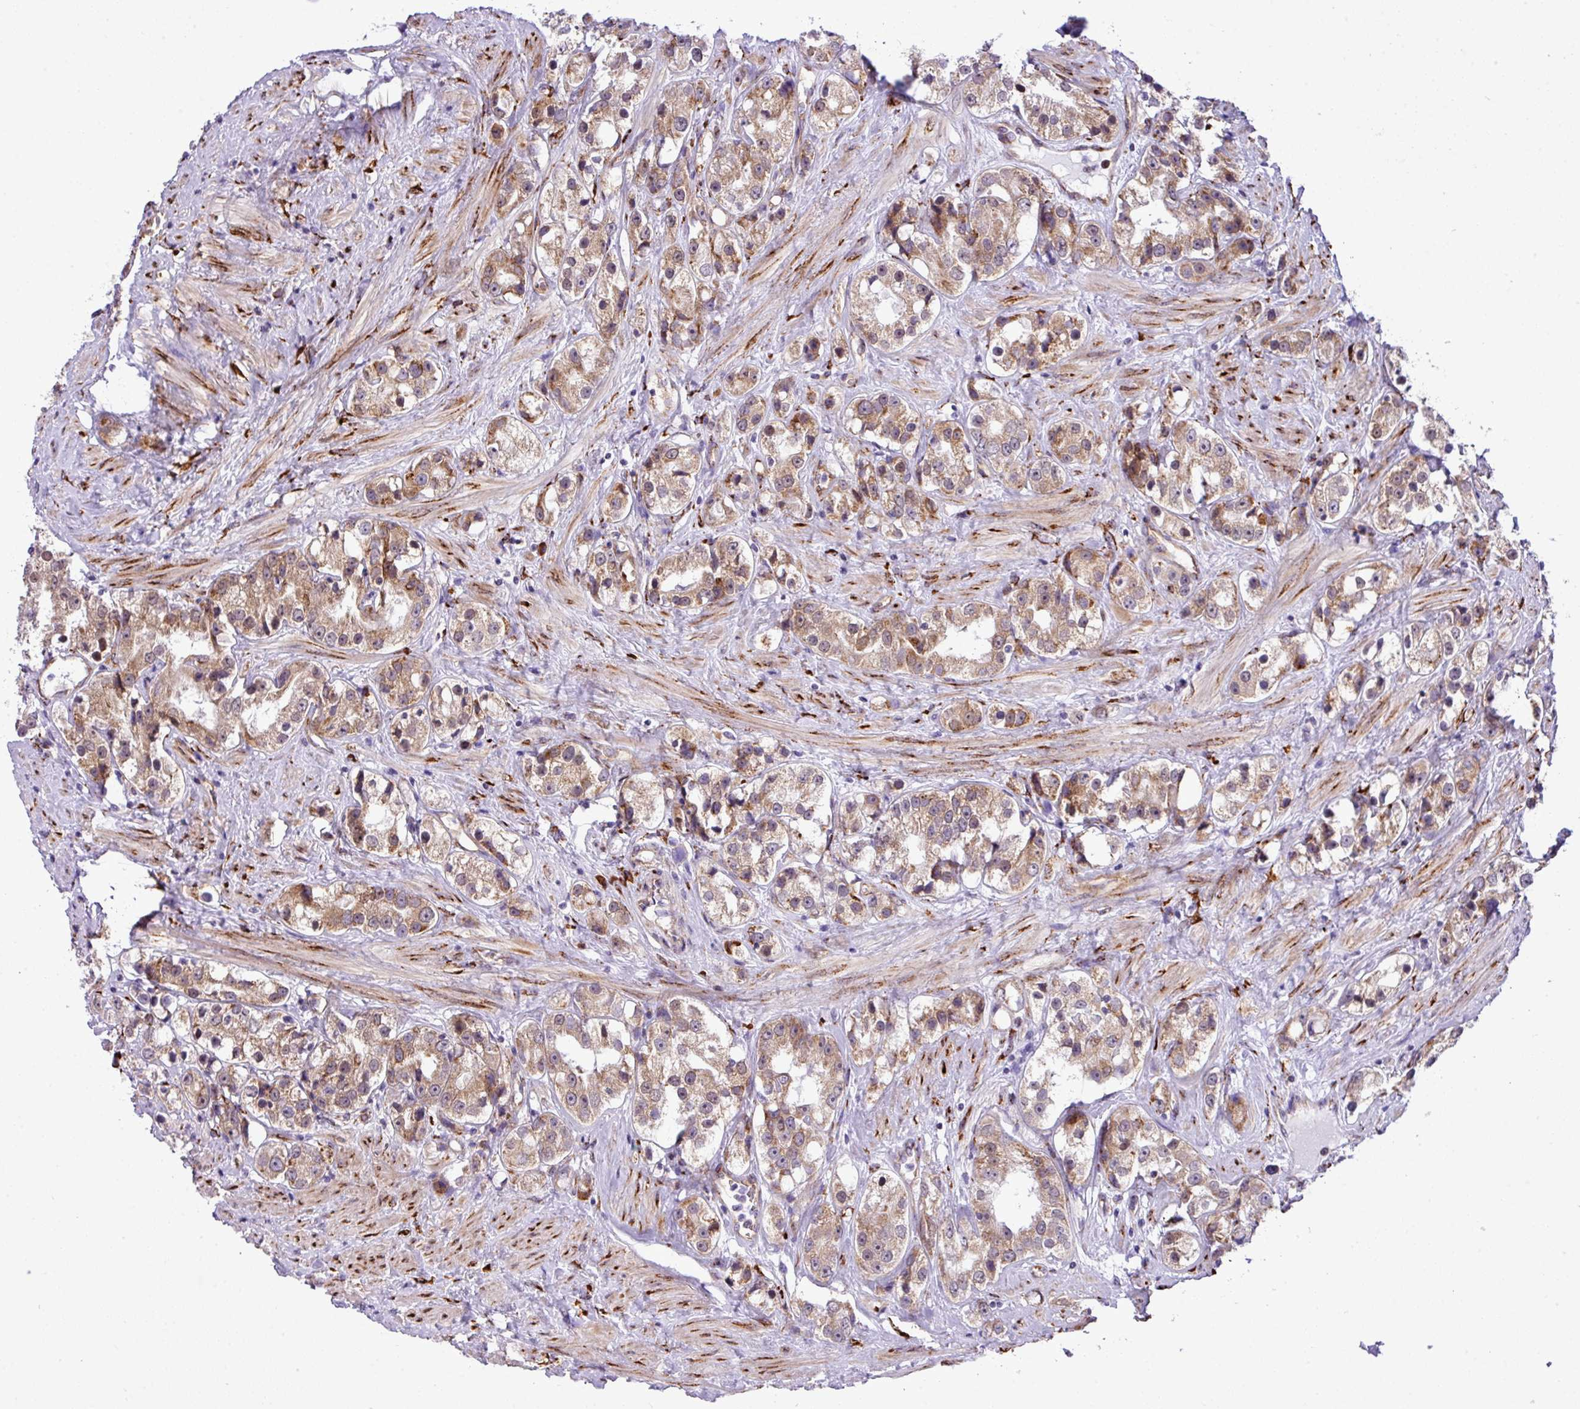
{"staining": {"intensity": "moderate", "quantity": ">75%", "location": "cytoplasmic/membranous"}, "tissue": "prostate cancer", "cell_type": "Tumor cells", "image_type": "cancer", "snomed": [{"axis": "morphology", "description": "Adenocarcinoma, NOS"}, {"axis": "topography", "description": "Prostate"}], "caption": "IHC (DAB (3,3'-diaminobenzidine)) staining of human prostate cancer (adenocarcinoma) displays moderate cytoplasmic/membranous protein staining in about >75% of tumor cells. The staining was performed using DAB (3,3'-diaminobenzidine) to visualize the protein expression in brown, while the nuclei were stained in blue with hematoxylin (Magnification: 20x).", "gene": "CFAP97", "patient": {"sex": "male", "age": 79}}